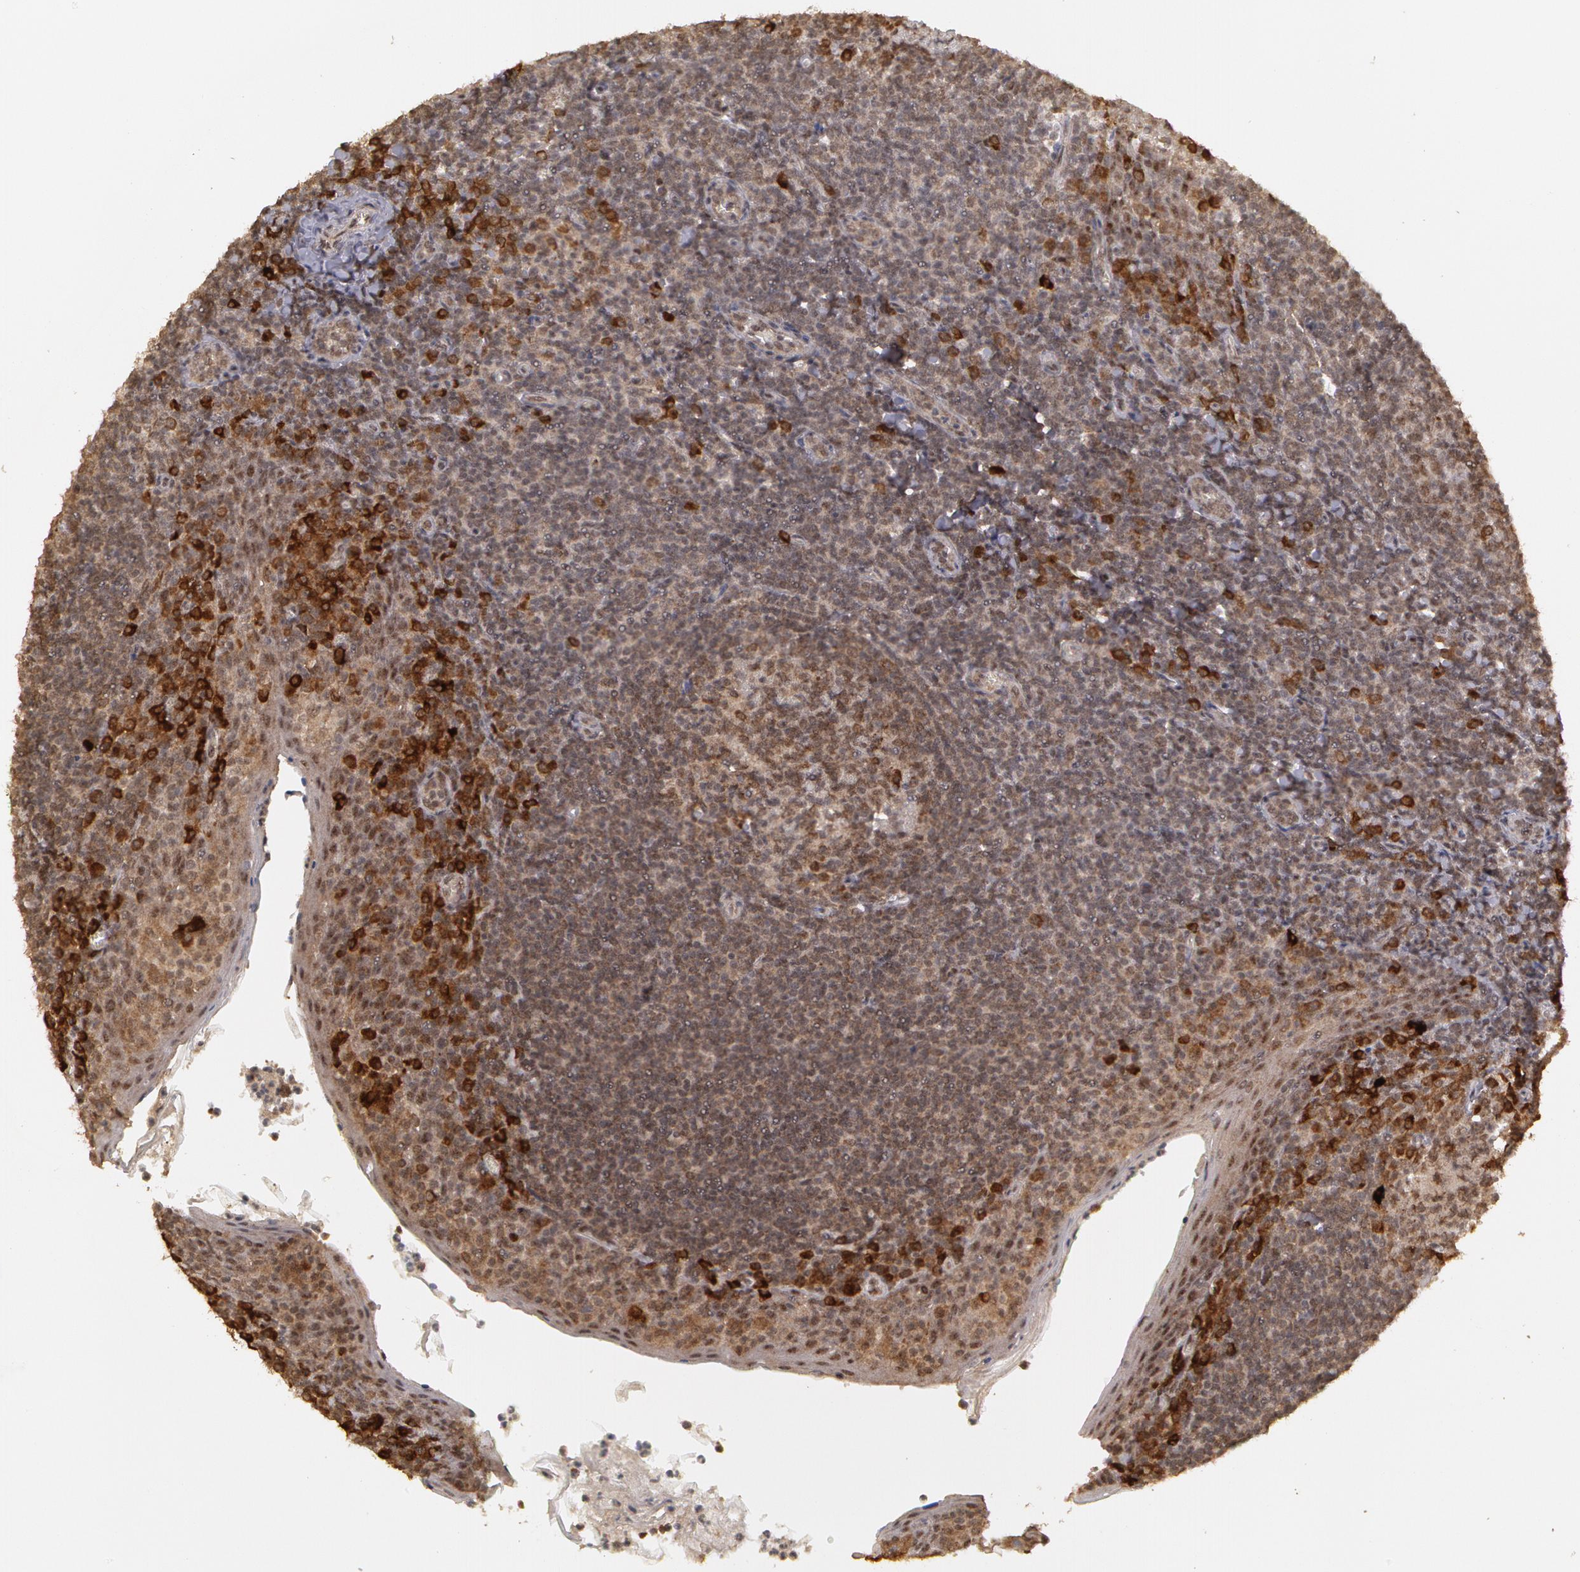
{"staining": {"intensity": "strong", "quantity": ">75%", "location": "cytoplasmic/membranous"}, "tissue": "tonsil", "cell_type": "Germinal center cells", "image_type": "normal", "snomed": [{"axis": "morphology", "description": "Normal tissue, NOS"}, {"axis": "topography", "description": "Tonsil"}], "caption": "A photomicrograph of human tonsil stained for a protein demonstrates strong cytoplasmic/membranous brown staining in germinal center cells. (brown staining indicates protein expression, while blue staining denotes nuclei).", "gene": "GLIS1", "patient": {"sex": "male", "age": 31}}